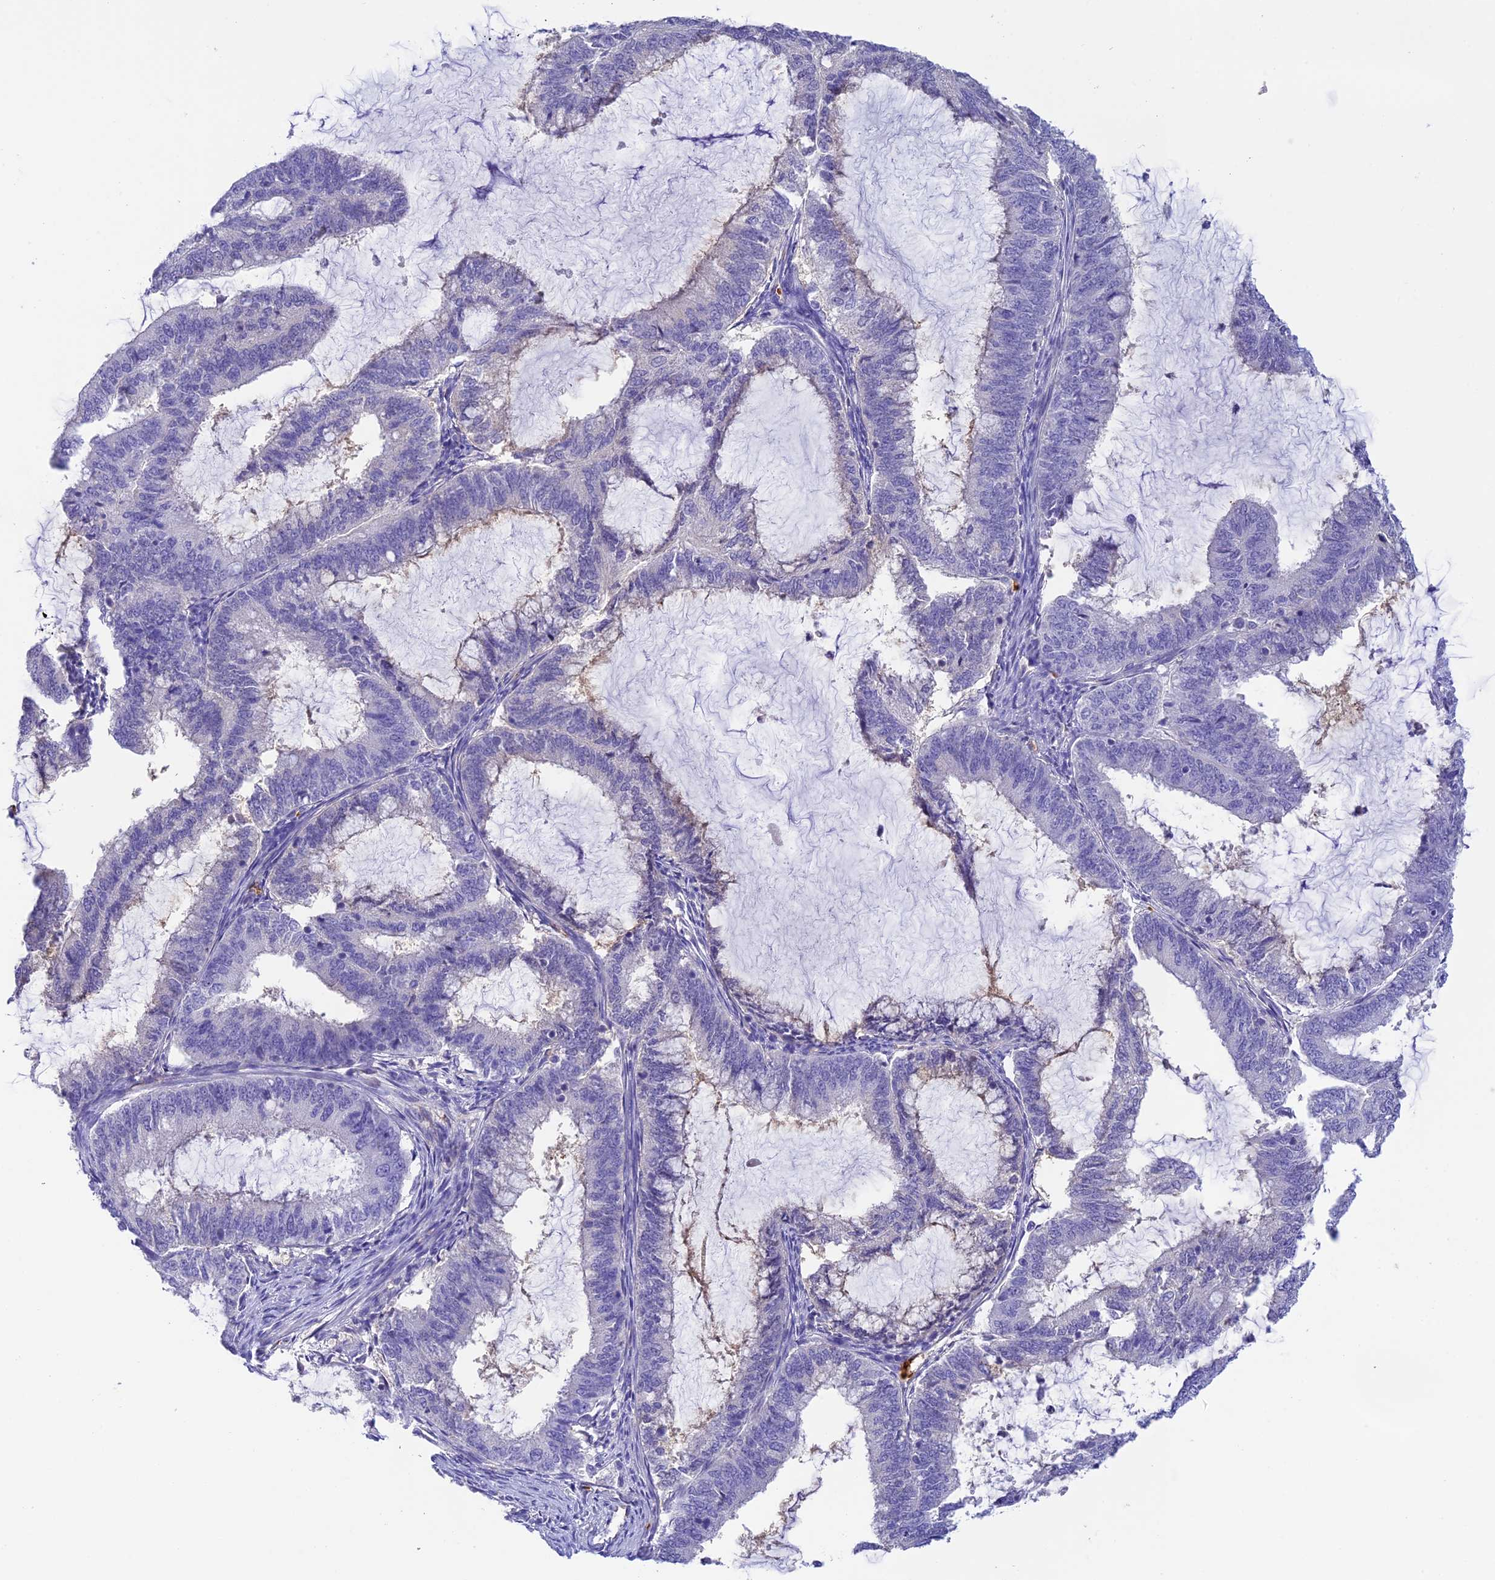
{"staining": {"intensity": "negative", "quantity": "none", "location": "none"}, "tissue": "endometrial cancer", "cell_type": "Tumor cells", "image_type": "cancer", "snomed": [{"axis": "morphology", "description": "Adenocarcinoma, NOS"}, {"axis": "topography", "description": "Endometrium"}], "caption": "This is an immunohistochemistry (IHC) photomicrograph of endometrial cancer (adenocarcinoma). There is no expression in tumor cells.", "gene": "HDHD2", "patient": {"sex": "female", "age": 51}}